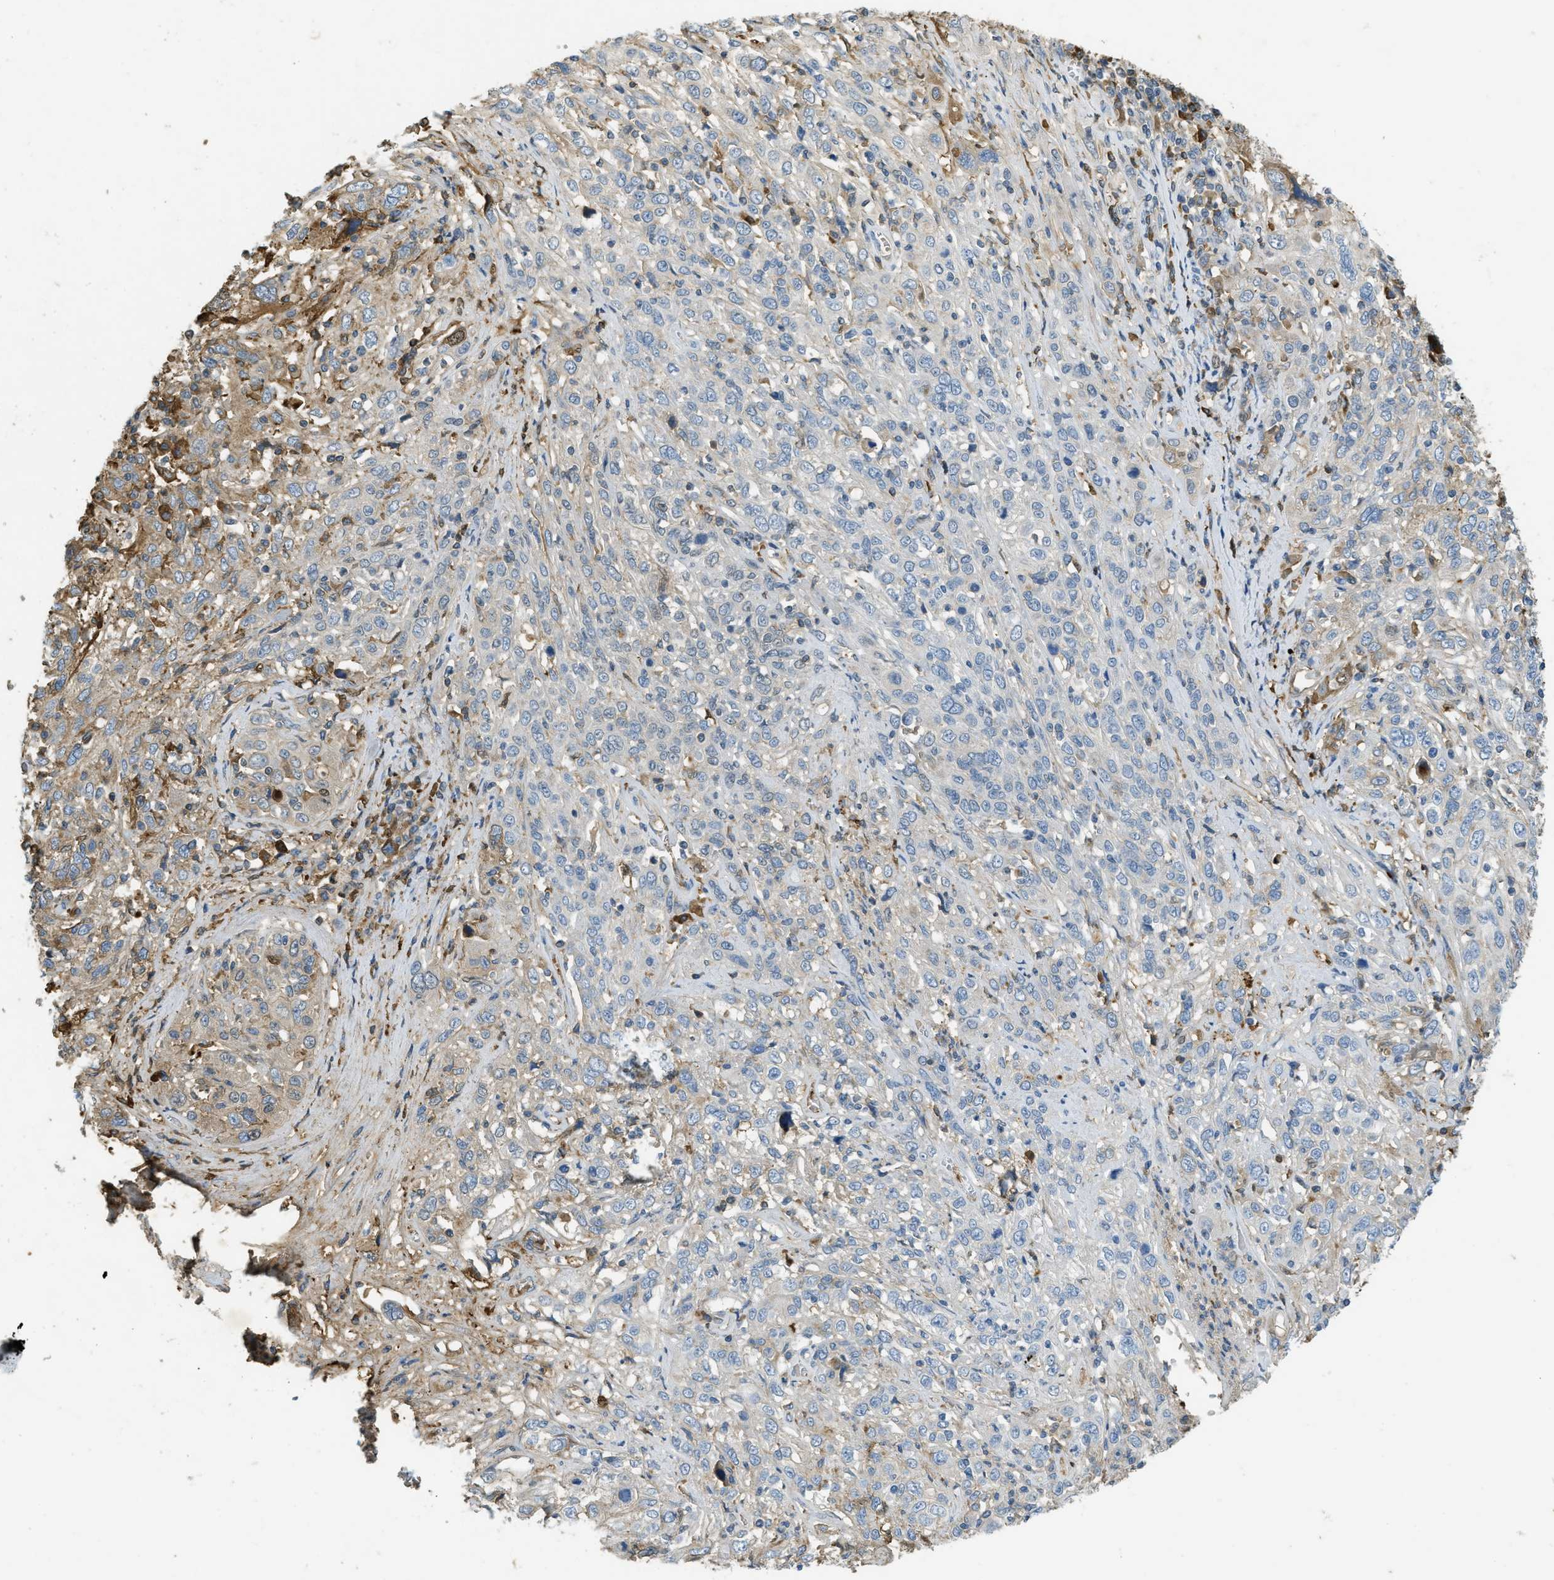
{"staining": {"intensity": "weak", "quantity": "<25%", "location": "cytoplasmic/membranous"}, "tissue": "cervical cancer", "cell_type": "Tumor cells", "image_type": "cancer", "snomed": [{"axis": "morphology", "description": "Squamous cell carcinoma, NOS"}, {"axis": "topography", "description": "Cervix"}], "caption": "Immunohistochemistry histopathology image of neoplastic tissue: cervical squamous cell carcinoma stained with DAB demonstrates no significant protein positivity in tumor cells.", "gene": "PRTN3", "patient": {"sex": "female", "age": 46}}